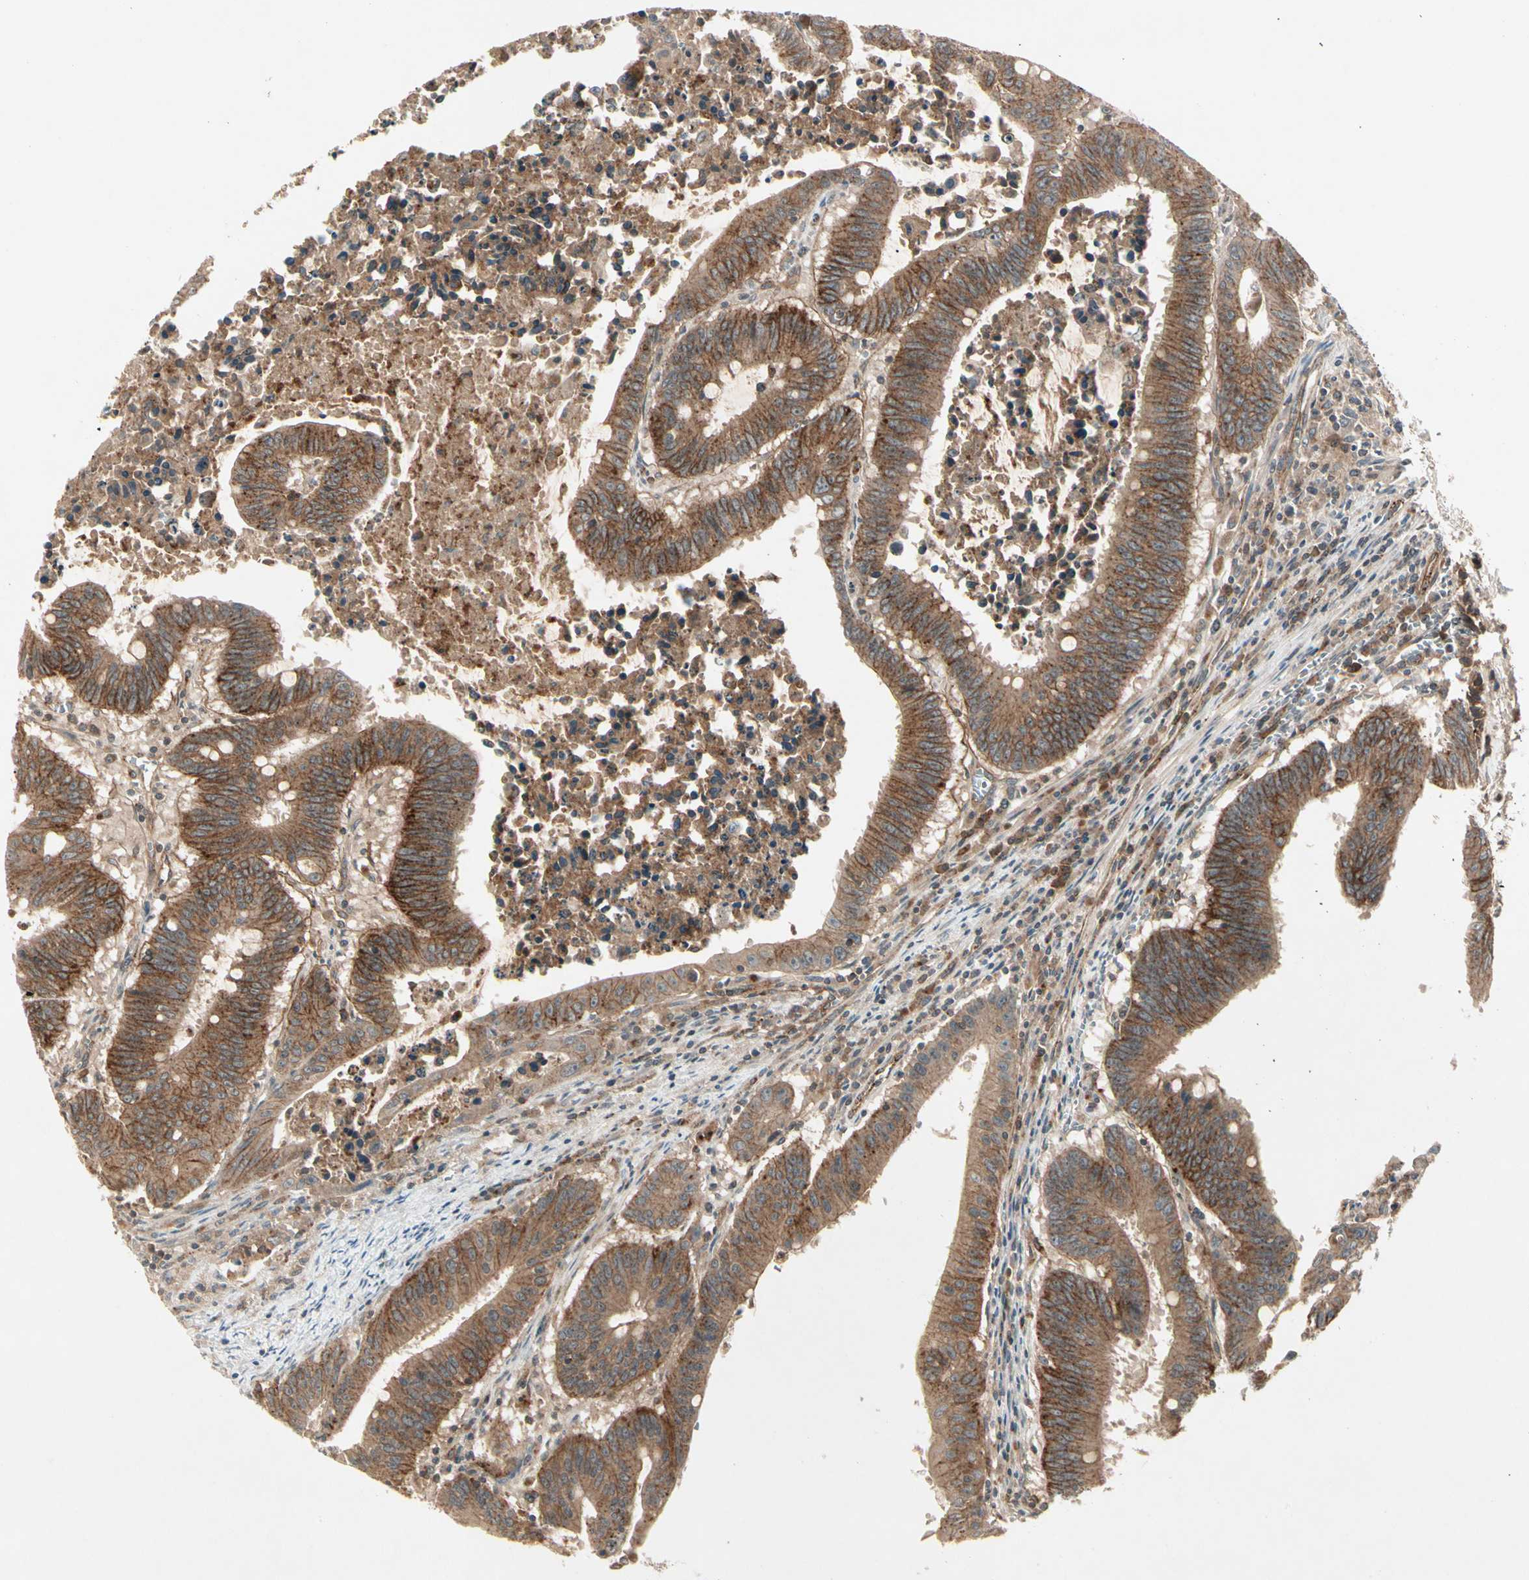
{"staining": {"intensity": "strong", "quantity": ">75%", "location": "cytoplasmic/membranous"}, "tissue": "colorectal cancer", "cell_type": "Tumor cells", "image_type": "cancer", "snomed": [{"axis": "morphology", "description": "Adenocarcinoma, NOS"}, {"axis": "topography", "description": "Colon"}], "caption": "Immunohistochemistry (IHC) of colorectal cancer (adenocarcinoma) displays high levels of strong cytoplasmic/membranous expression in approximately >75% of tumor cells. Ihc stains the protein of interest in brown and the nuclei are stained blue.", "gene": "FLOT1", "patient": {"sex": "male", "age": 45}}